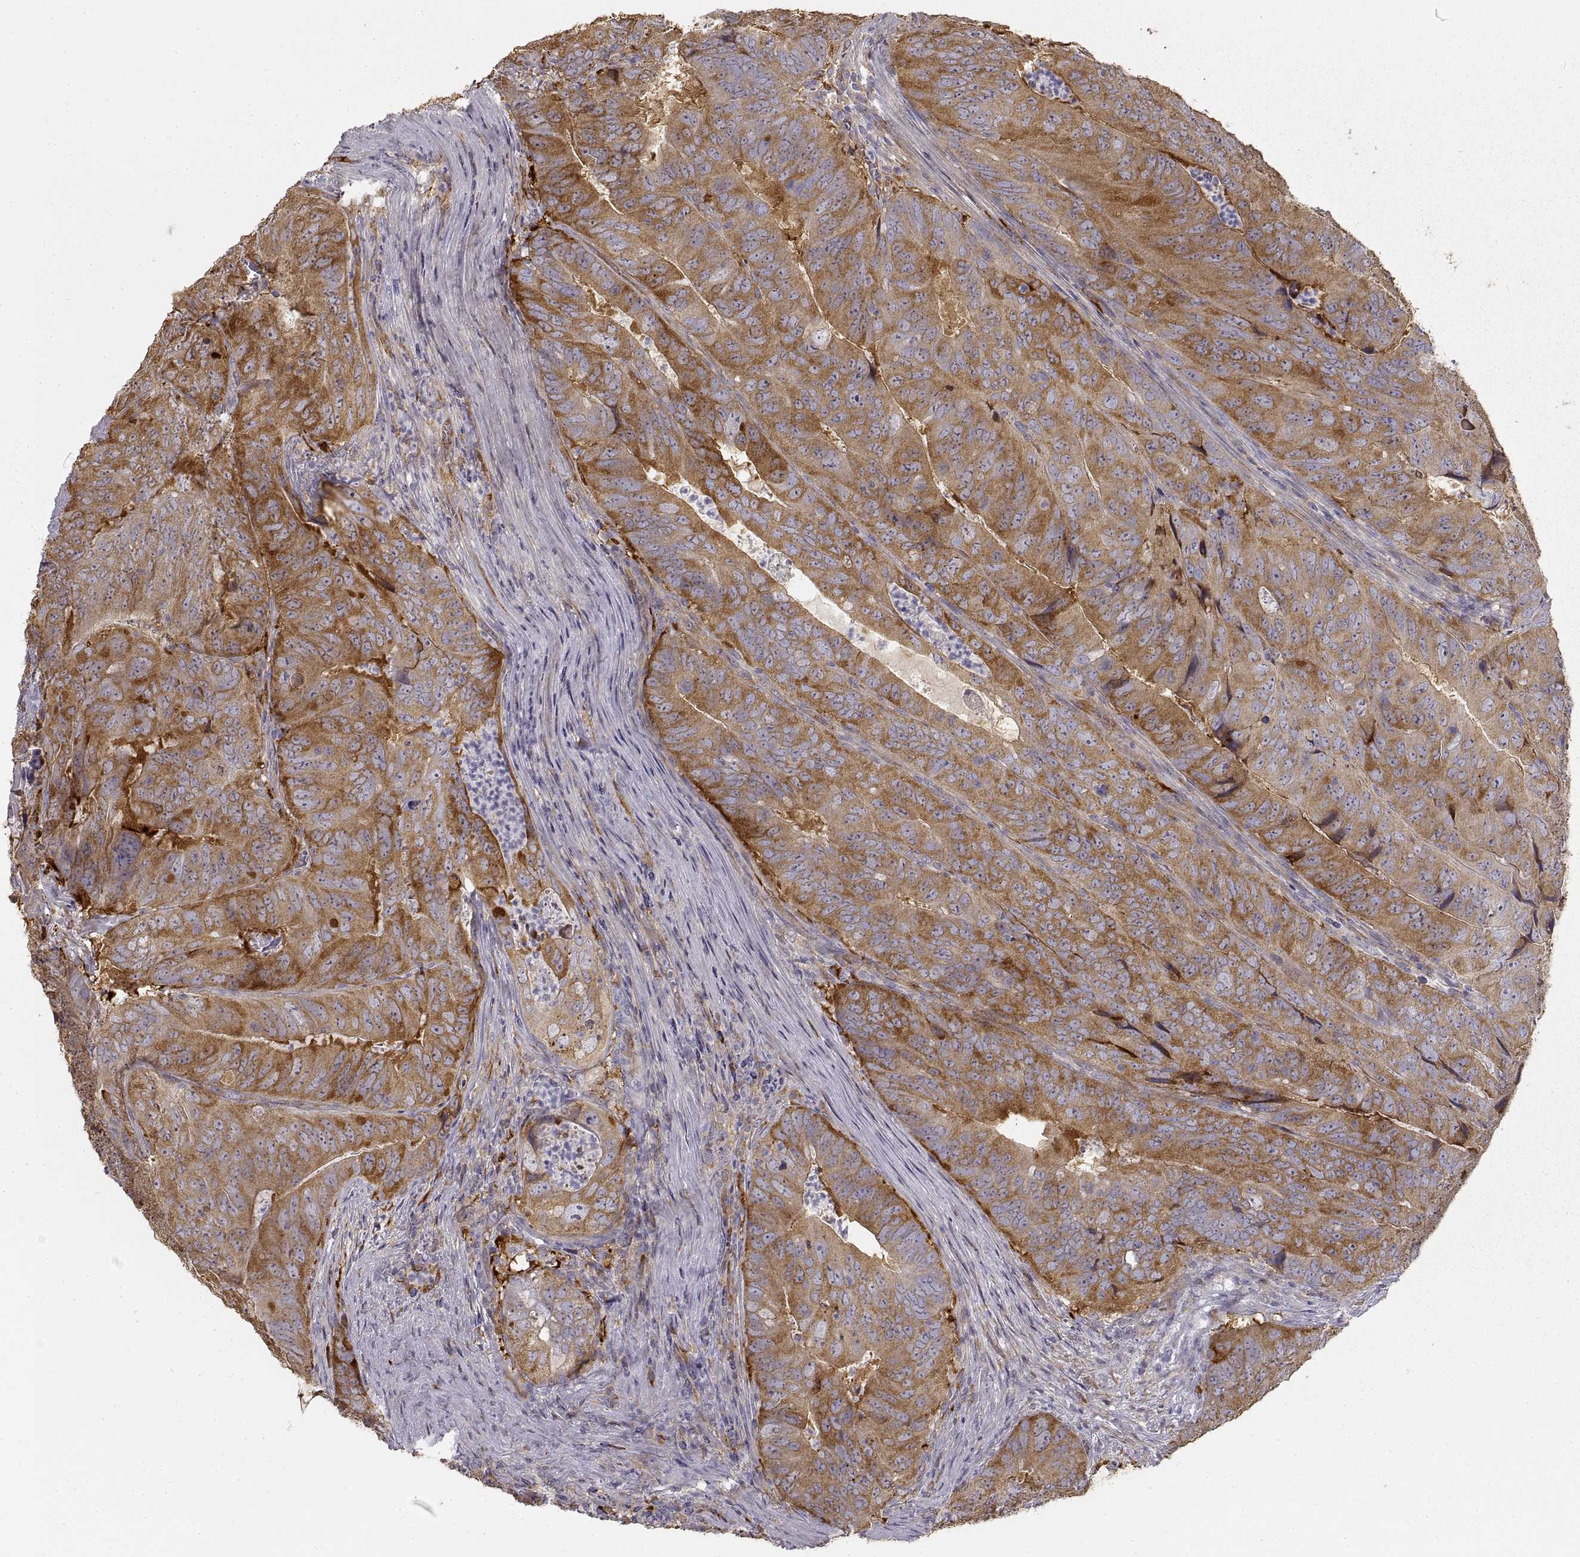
{"staining": {"intensity": "moderate", "quantity": "25%-75%", "location": "cytoplasmic/membranous"}, "tissue": "colorectal cancer", "cell_type": "Tumor cells", "image_type": "cancer", "snomed": [{"axis": "morphology", "description": "Adenocarcinoma, NOS"}, {"axis": "topography", "description": "Colon"}], "caption": "A photomicrograph of colorectal cancer (adenocarcinoma) stained for a protein exhibits moderate cytoplasmic/membranous brown staining in tumor cells. The protein of interest is shown in brown color, while the nuclei are stained blue.", "gene": "HSP90AB1", "patient": {"sex": "male", "age": 79}}